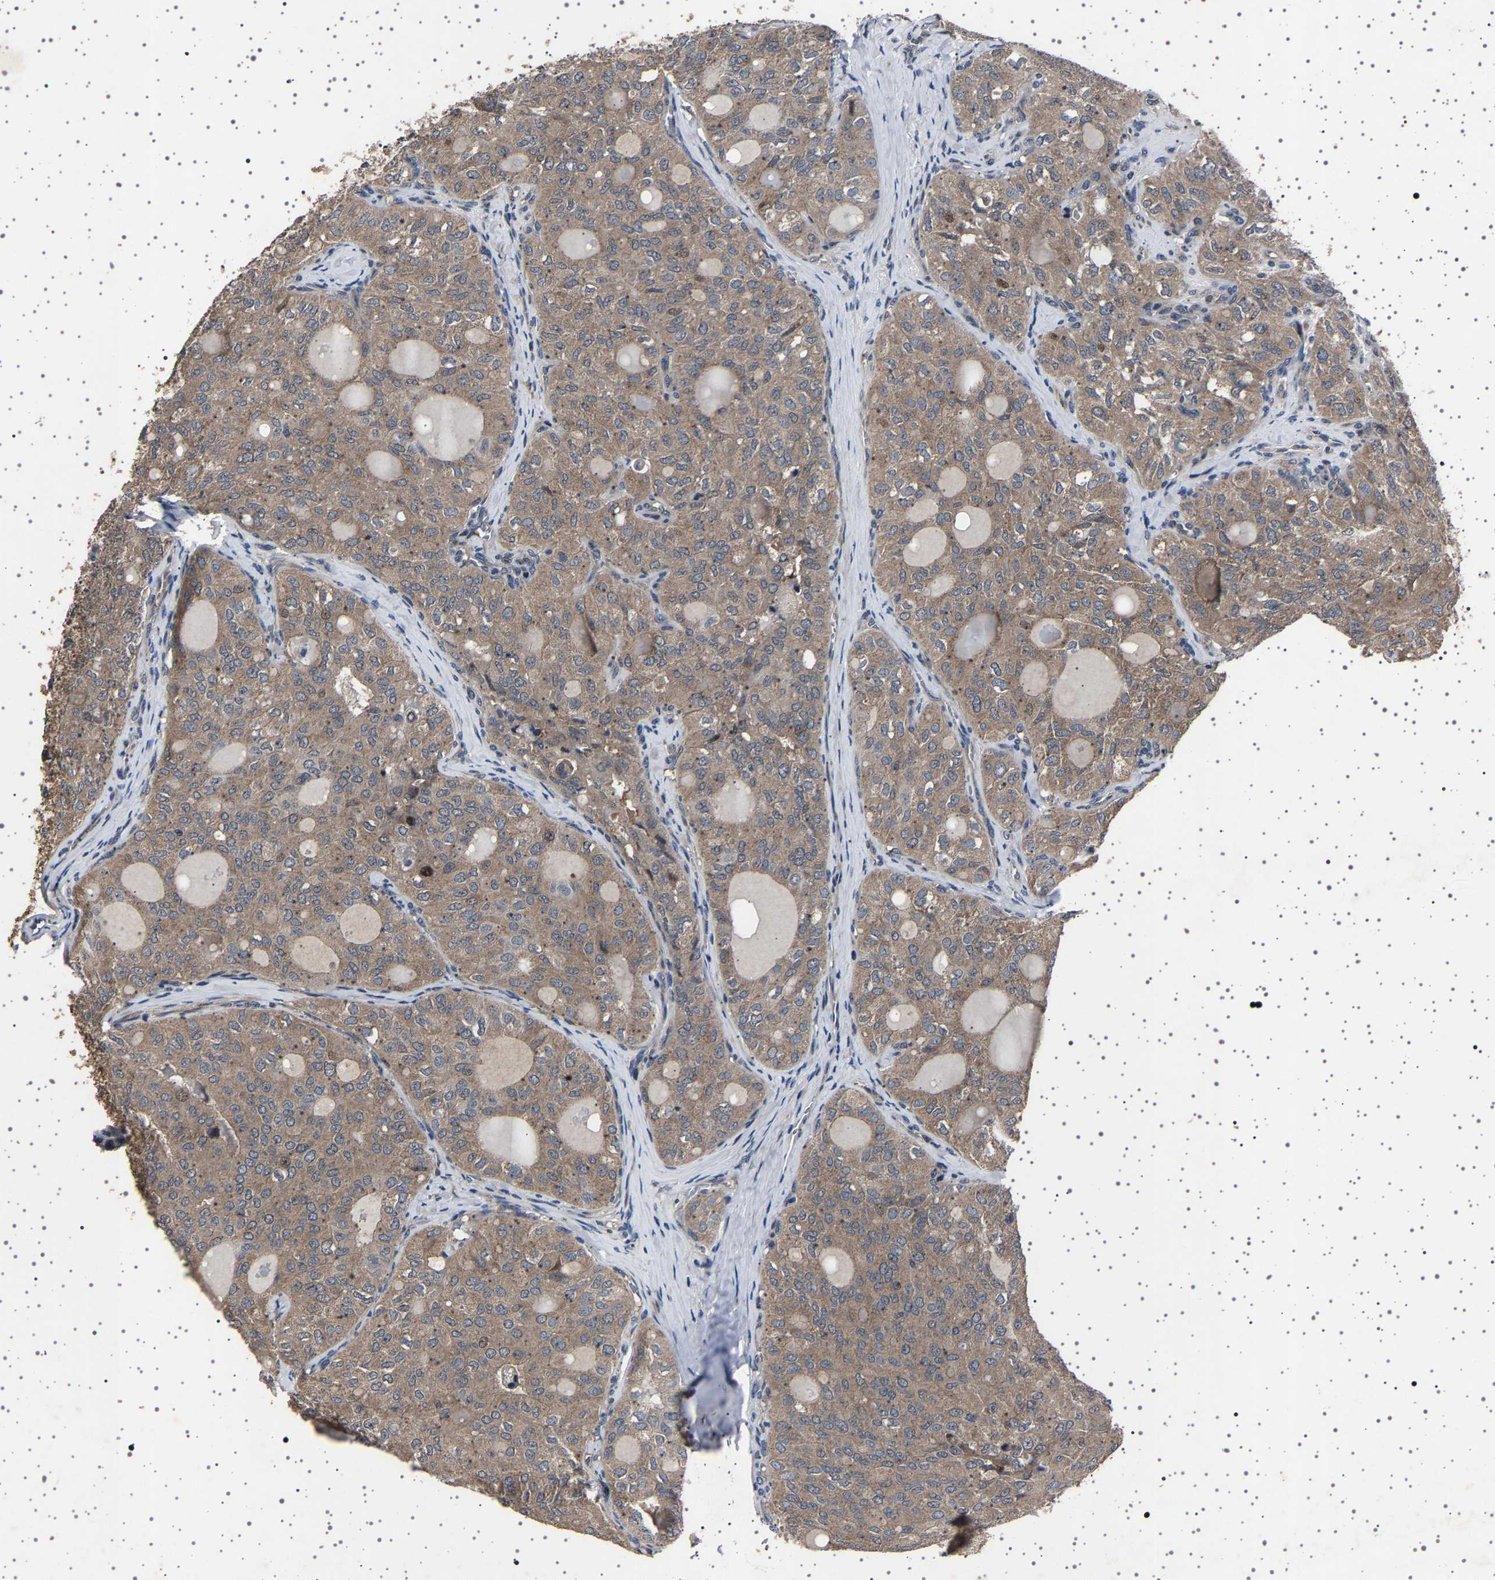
{"staining": {"intensity": "weak", "quantity": ">75%", "location": "cytoplasmic/membranous"}, "tissue": "thyroid cancer", "cell_type": "Tumor cells", "image_type": "cancer", "snomed": [{"axis": "morphology", "description": "Follicular adenoma carcinoma, NOS"}, {"axis": "topography", "description": "Thyroid gland"}], "caption": "A brown stain labels weak cytoplasmic/membranous staining of a protein in human thyroid cancer tumor cells.", "gene": "NCKAP1", "patient": {"sex": "male", "age": 75}}